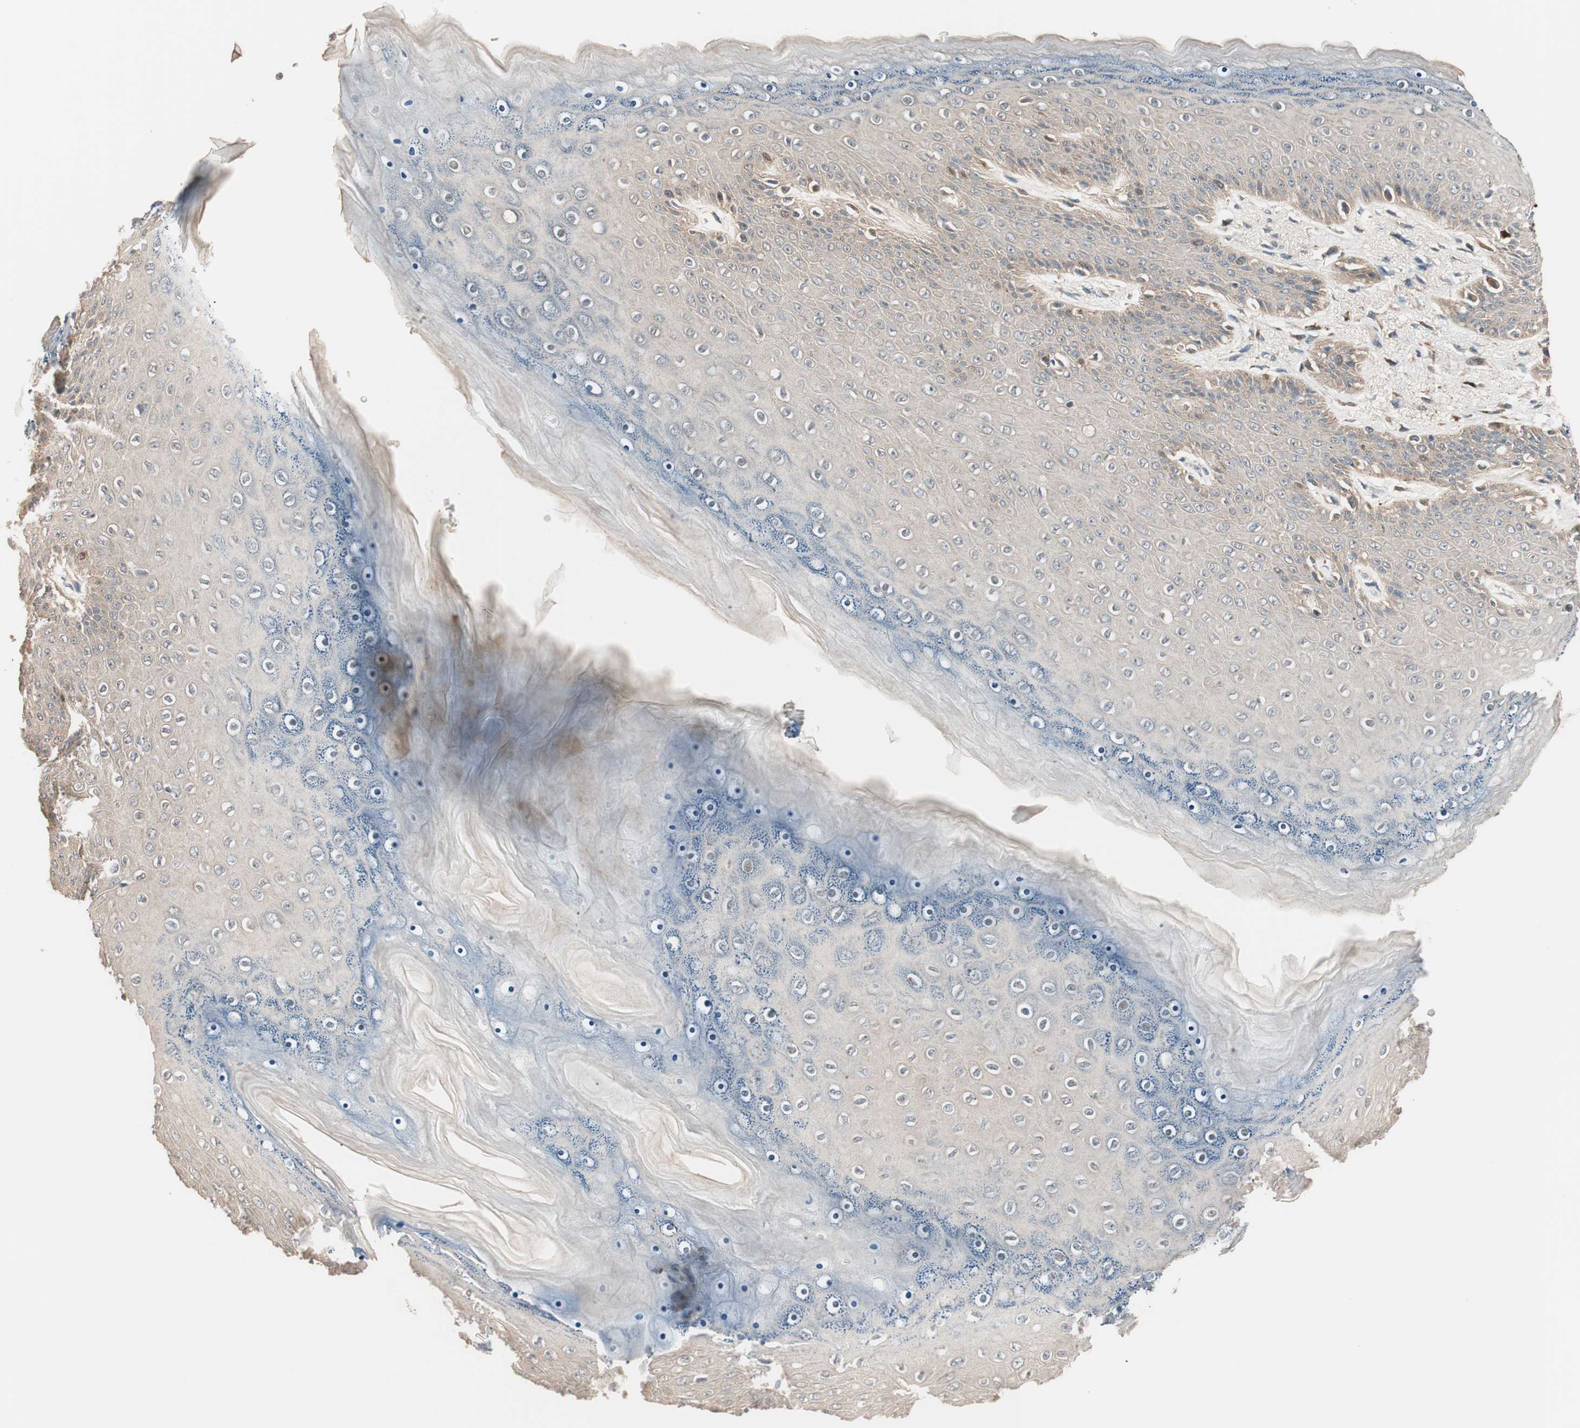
{"staining": {"intensity": "weak", "quantity": ">75%", "location": "cytoplasmic/membranous"}, "tissue": "skin", "cell_type": "Epidermal cells", "image_type": "normal", "snomed": [{"axis": "morphology", "description": "Normal tissue, NOS"}, {"axis": "topography", "description": "Anal"}], "caption": "A brown stain shows weak cytoplasmic/membranous expression of a protein in epidermal cells of benign skin.", "gene": "NFRKB", "patient": {"sex": "female", "age": 46}}